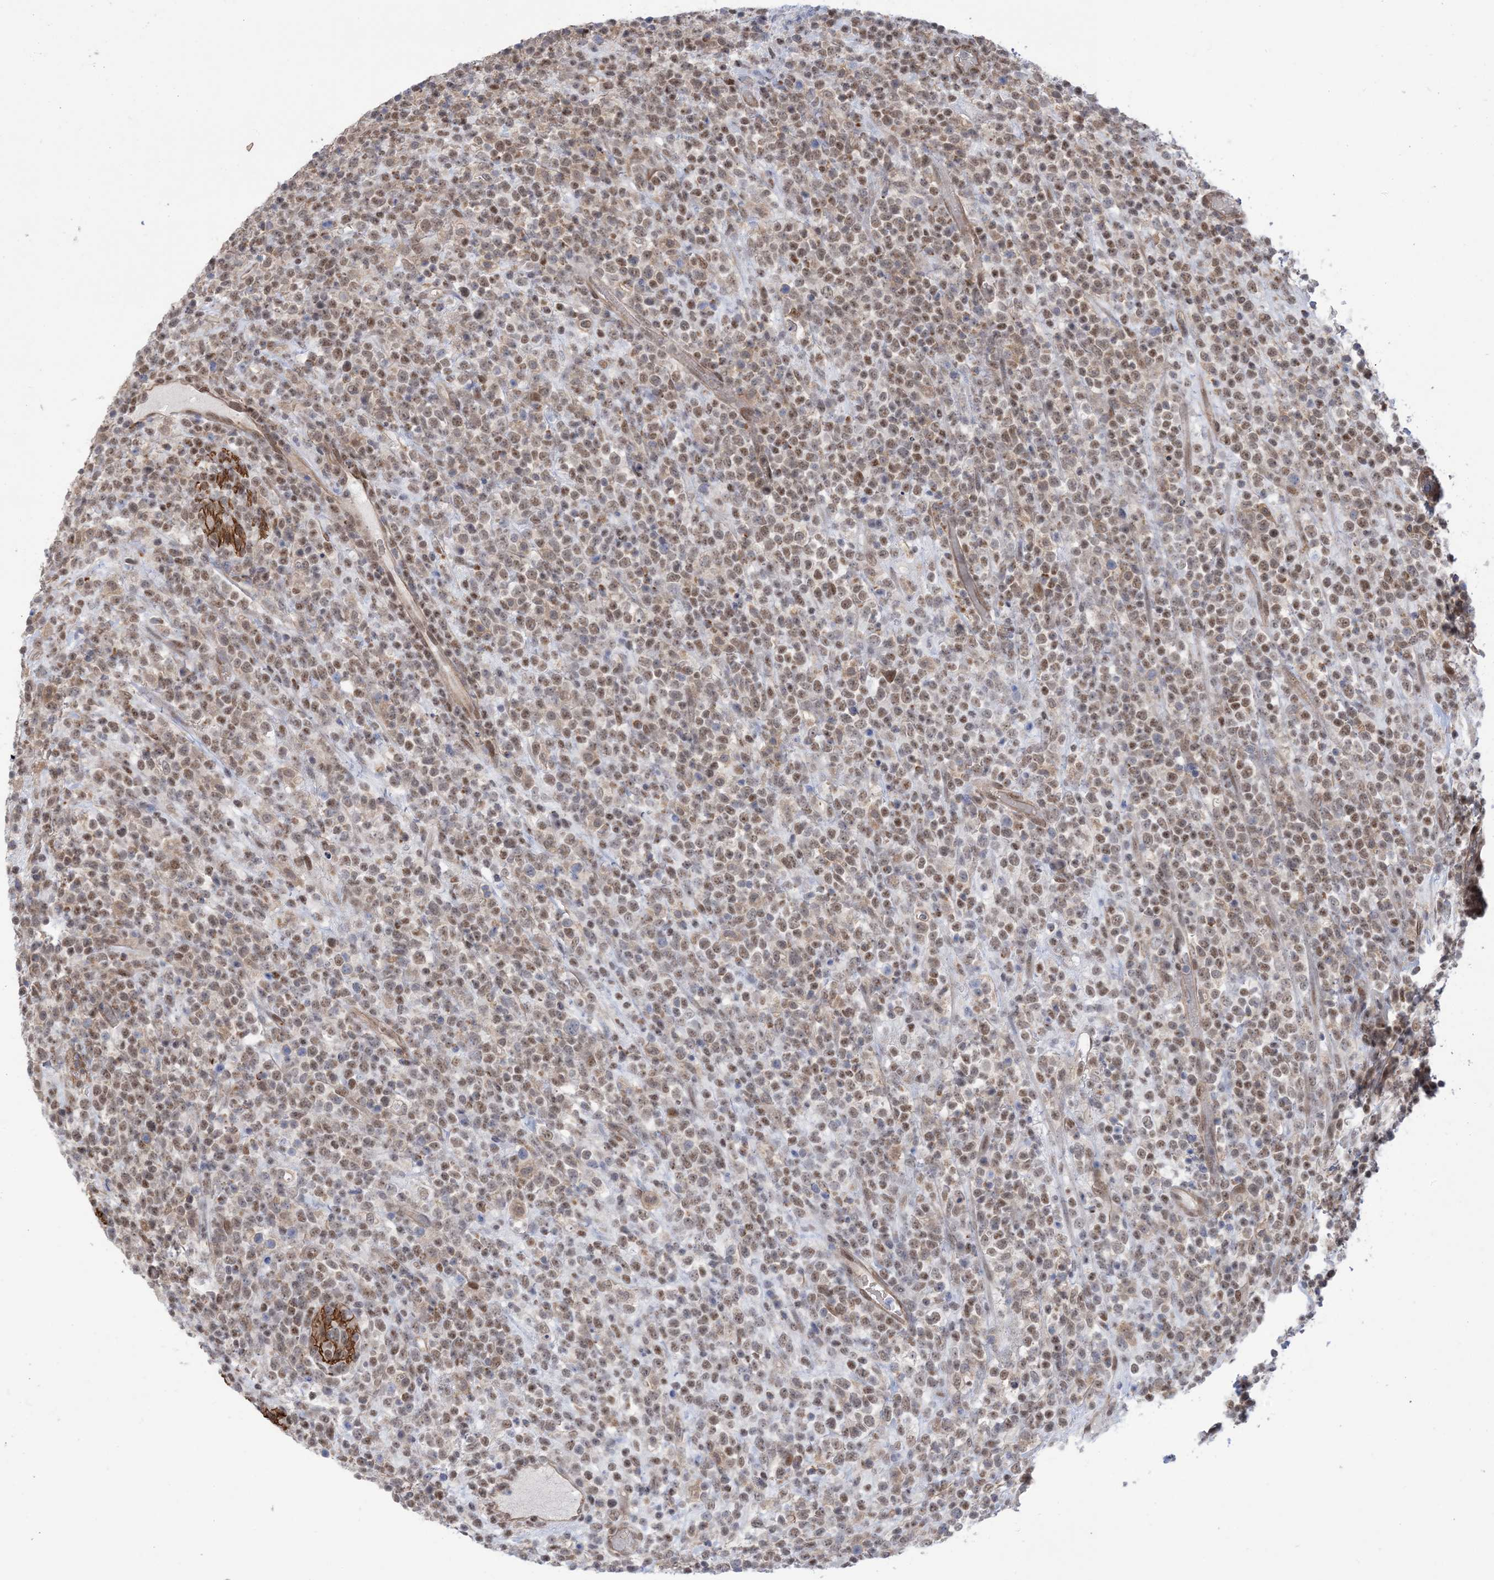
{"staining": {"intensity": "moderate", "quantity": ">75%", "location": "nuclear"}, "tissue": "lymphoma", "cell_type": "Tumor cells", "image_type": "cancer", "snomed": [{"axis": "morphology", "description": "Malignant lymphoma, non-Hodgkin's type, High grade"}, {"axis": "topography", "description": "Colon"}], "caption": "Protein staining exhibits moderate nuclear staining in approximately >75% of tumor cells in high-grade malignant lymphoma, non-Hodgkin's type.", "gene": "ZNF8", "patient": {"sex": "female", "age": 53}}